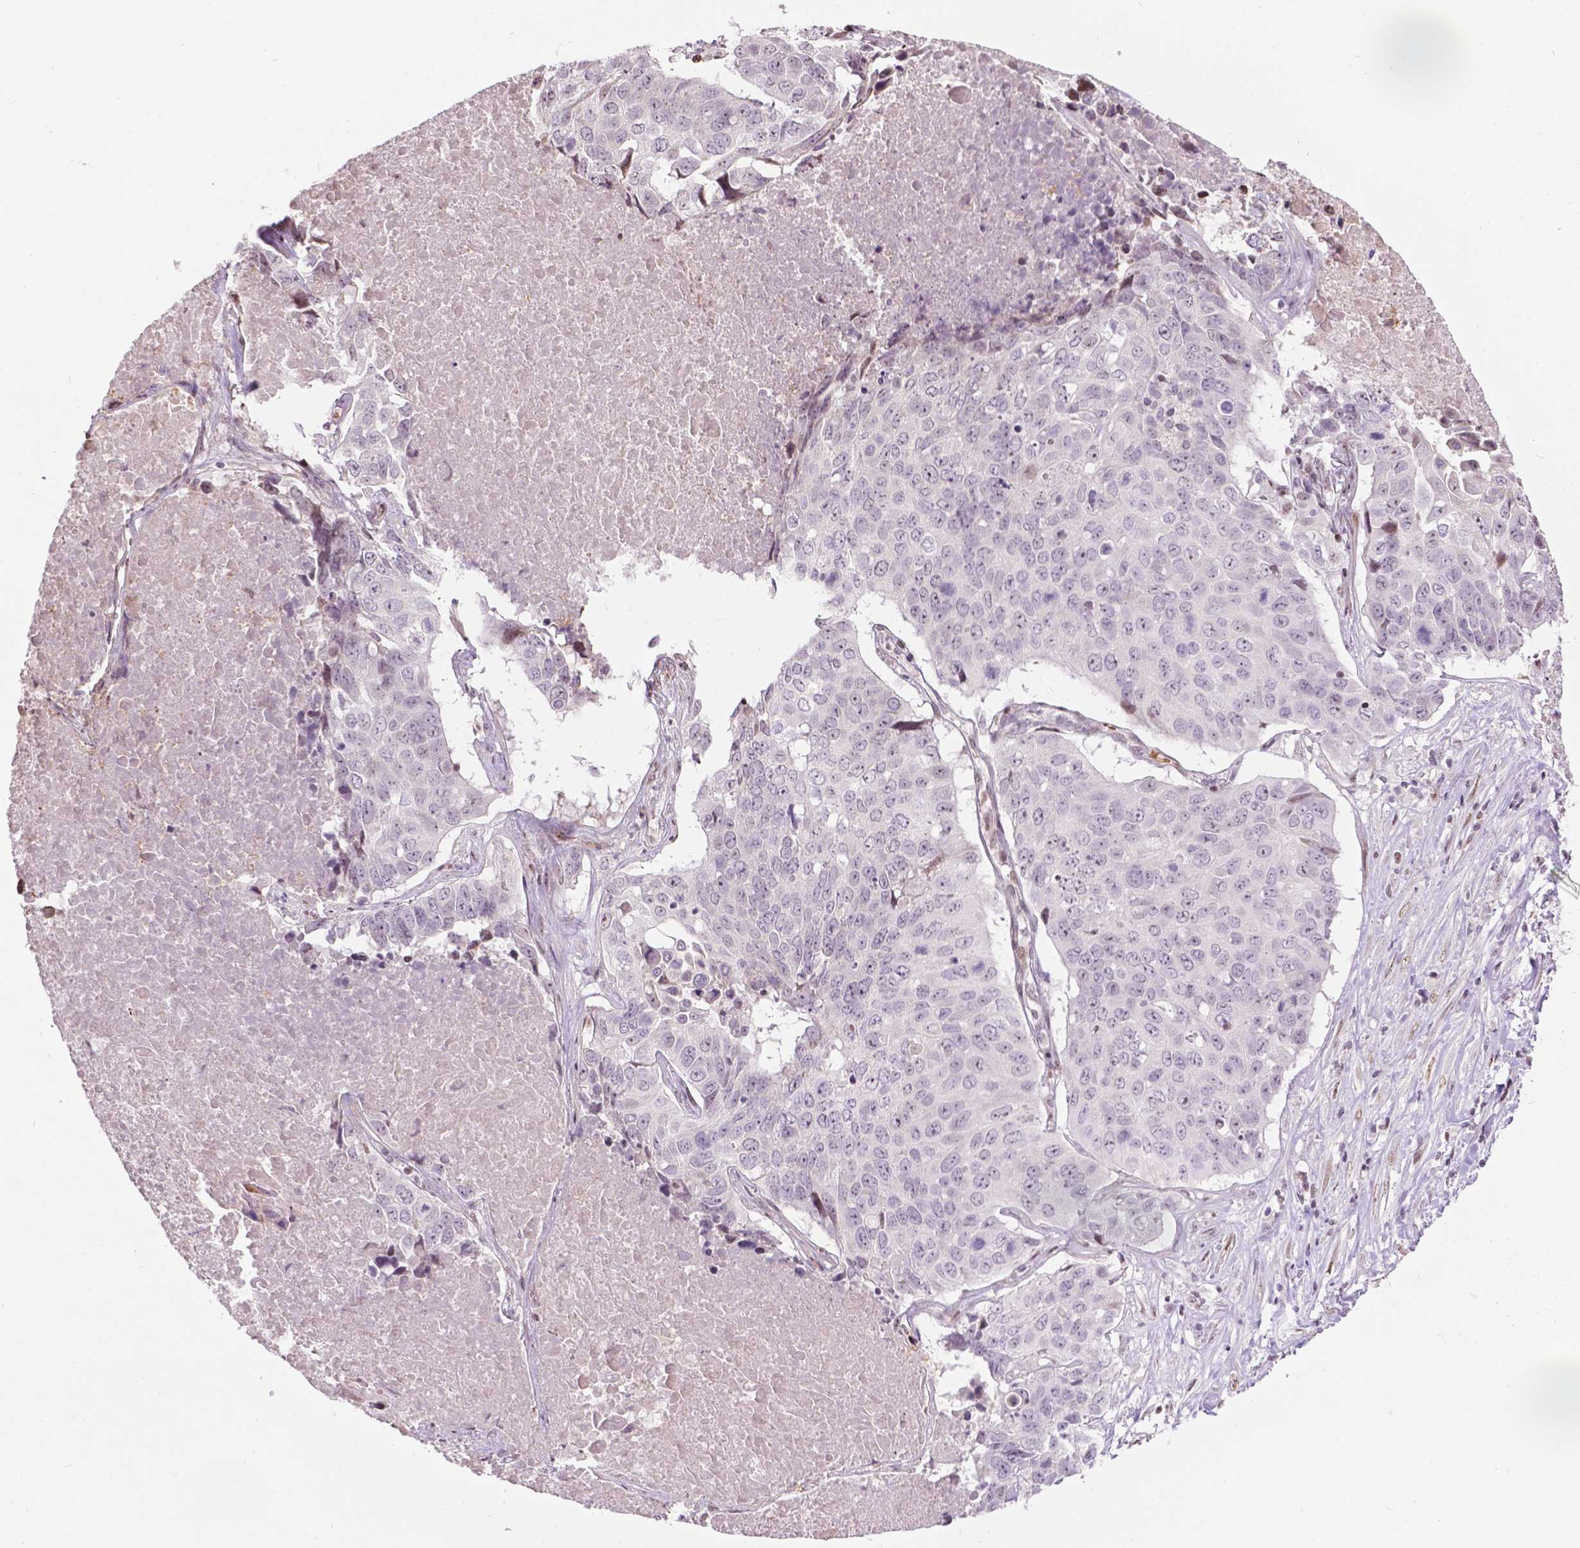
{"staining": {"intensity": "negative", "quantity": "none", "location": "none"}, "tissue": "lung cancer", "cell_type": "Tumor cells", "image_type": "cancer", "snomed": [{"axis": "morphology", "description": "Normal tissue, NOS"}, {"axis": "morphology", "description": "Squamous cell carcinoma, NOS"}, {"axis": "topography", "description": "Bronchus"}, {"axis": "topography", "description": "Lung"}], "caption": "Tumor cells show no significant staining in squamous cell carcinoma (lung).", "gene": "PTPN18", "patient": {"sex": "male", "age": 64}}